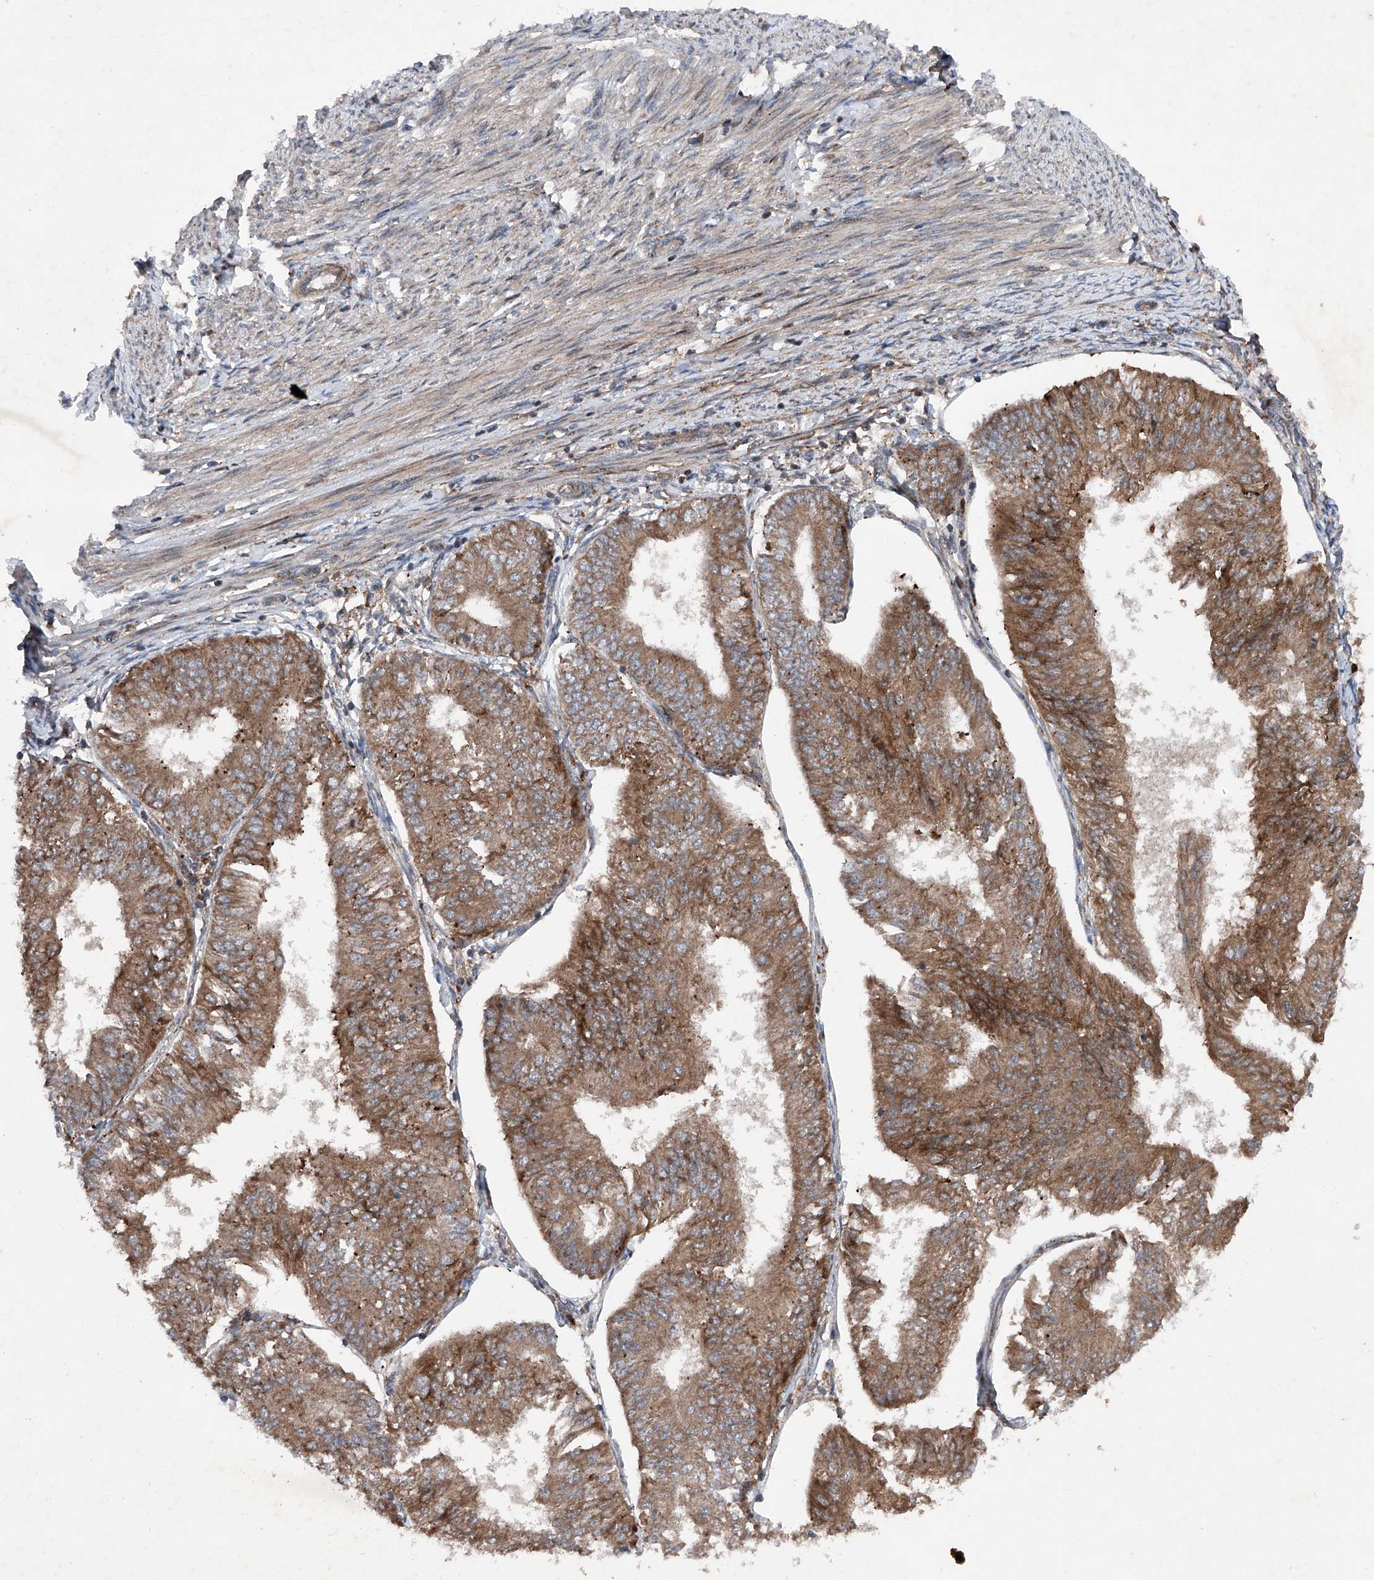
{"staining": {"intensity": "moderate", "quantity": ">75%", "location": "cytoplasmic/membranous"}, "tissue": "endometrial cancer", "cell_type": "Tumor cells", "image_type": "cancer", "snomed": [{"axis": "morphology", "description": "Adenocarcinoma, NOS"}, {"axis": "topography", "description": "Endometrium"}], "caption": "Immunohistochemistry (IHC) image of neoplastic tissue: human adenocarcinoma (endometrial) stained using immunohistochemistry shows medium levels of moderate protein expression localized specifically in the cytoplasmic/membranous of tumor cells, appearing as a cytoplasmic/membranous brown color.", "gene": "DAD1", "patient": {"sex": "female", "age": 58}}